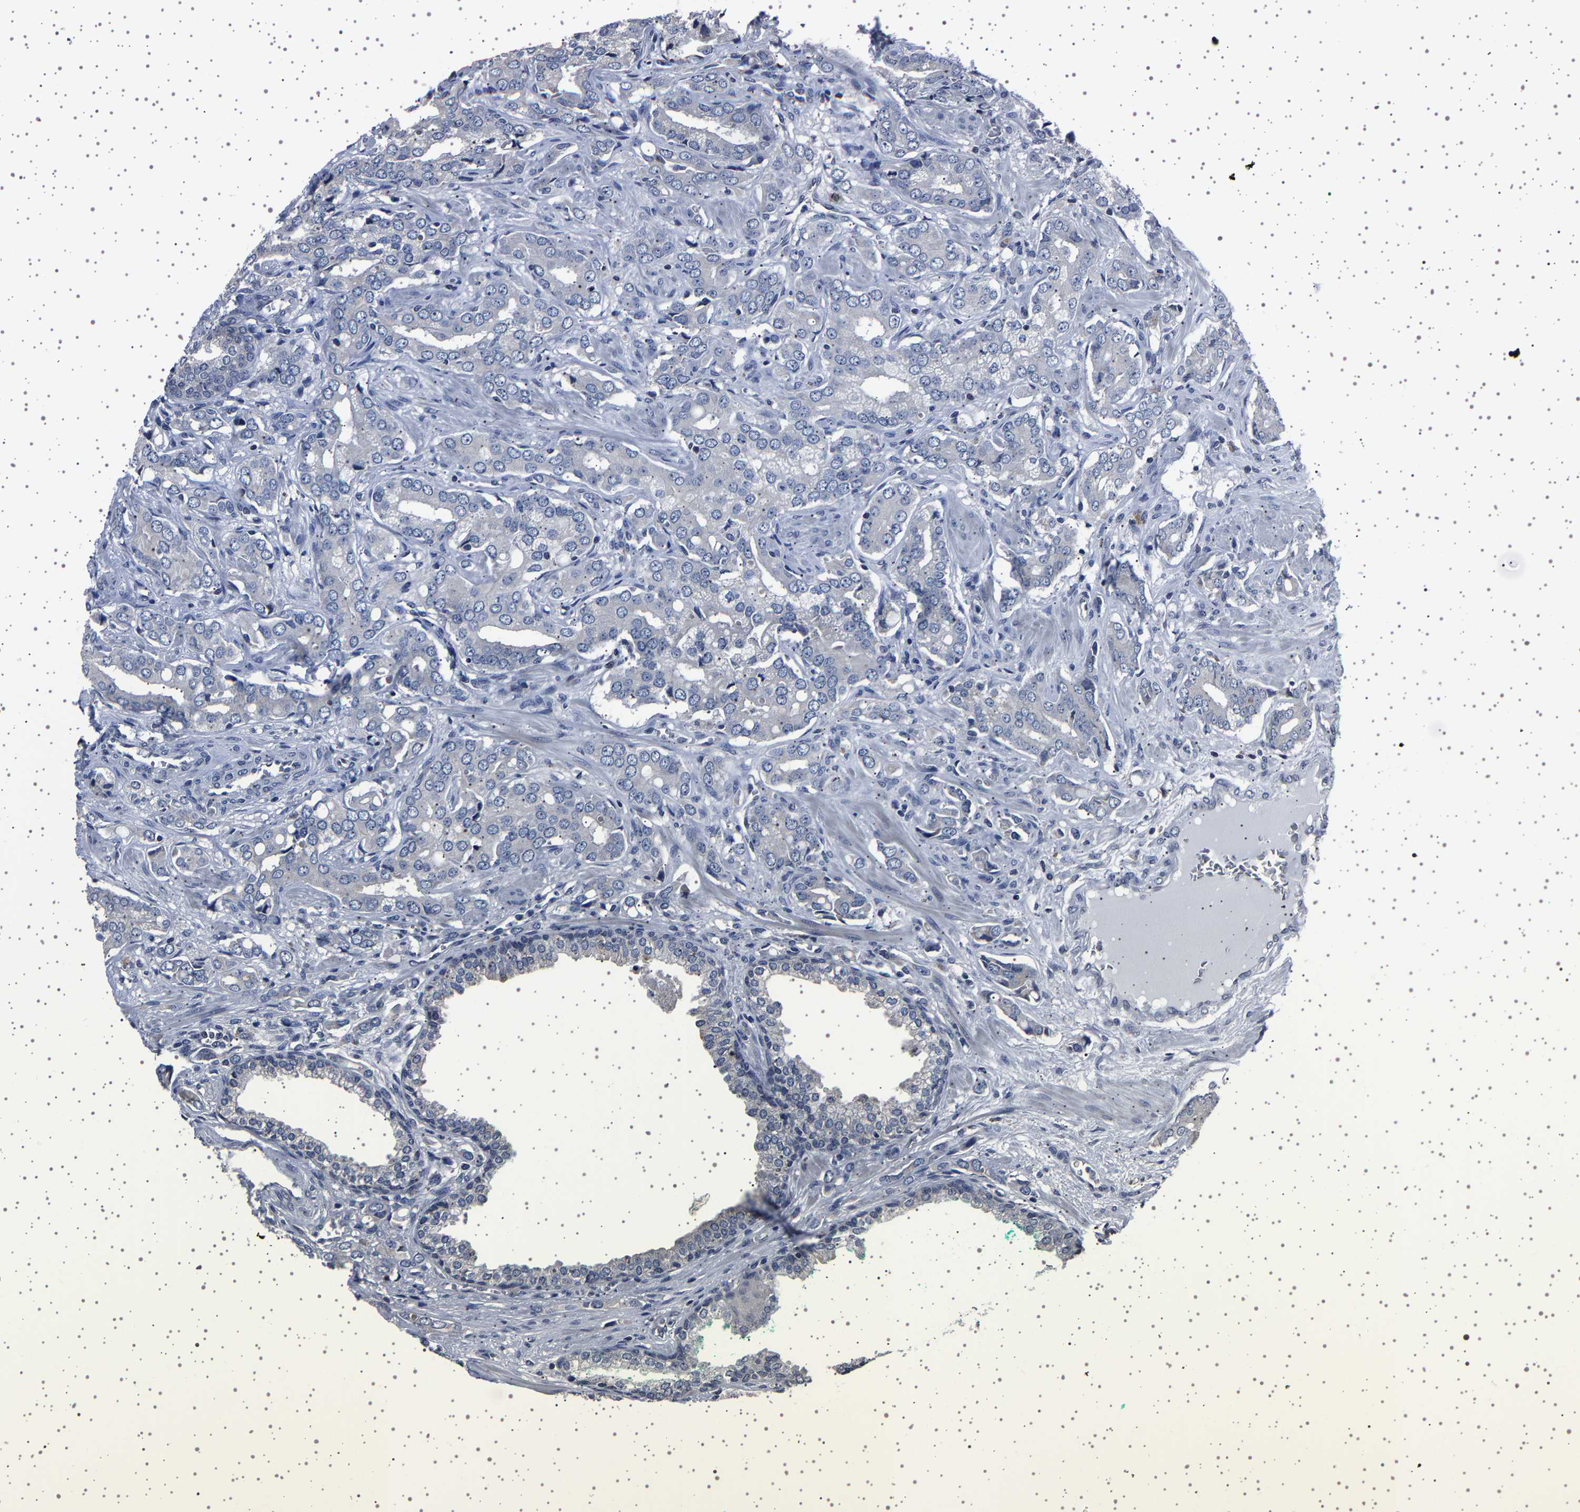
{"staining": {"intensity": "negative", "quantity": "none", "location": "none"}, "tissue": "prostate cancer", "cell_type": "Tumor cells", "image_type": "cancer", "snomed": [{"axis": "morphology", "description": "Adenocarcinoma, High grade"}, {"axis": "topography", "description": "Prostate"}], "caption": "IHC of human adenocarcinoma (high-grade) (prostate) demonstrates no expression in tumor cells.", "gene": "IL10RB", "patient": {"sex": "male", "age": 52}}